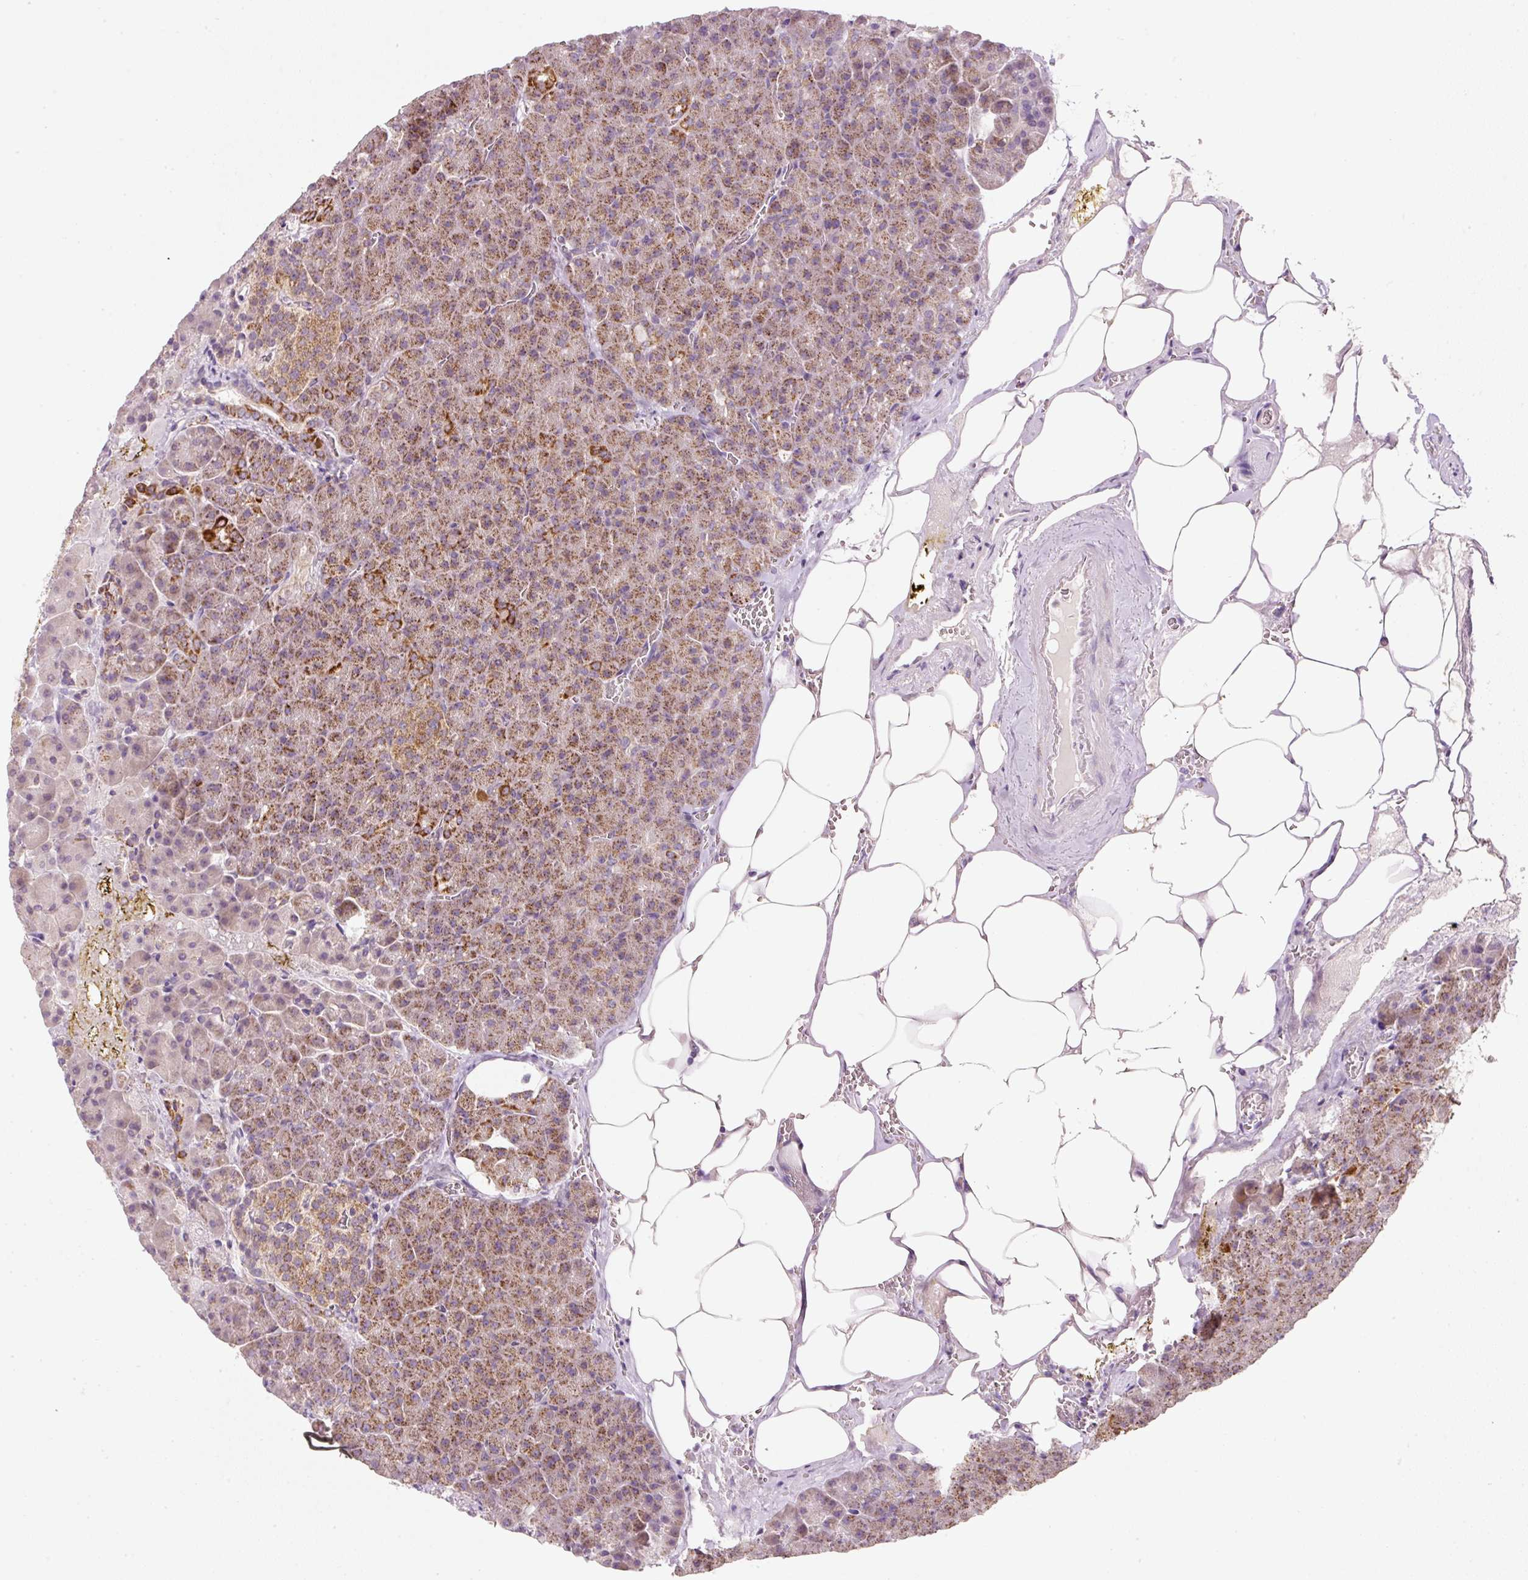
{"staining": {"intensity": "moderate", "quantity": ">75%", "location": "cytoplasmic/membranous"}, "tissue": "pancreas", "cell_type": "Exocrine glandular cells", "image_type": "normal", "snomed": [{"axis": "morphology", "description": "Normal tissue, NOS"}, {"axis": "topography", "description": "Pancreas"}], "caption": "IHC histopathology image of benign pancreas stained for a protein (brown), which displays medium levels of moderate cytoplasmic/membranous positivity in about >75% of exocrine glandular cells.", "gene": "FAM78B", "patient": {"sex": "female", "age": 74}}